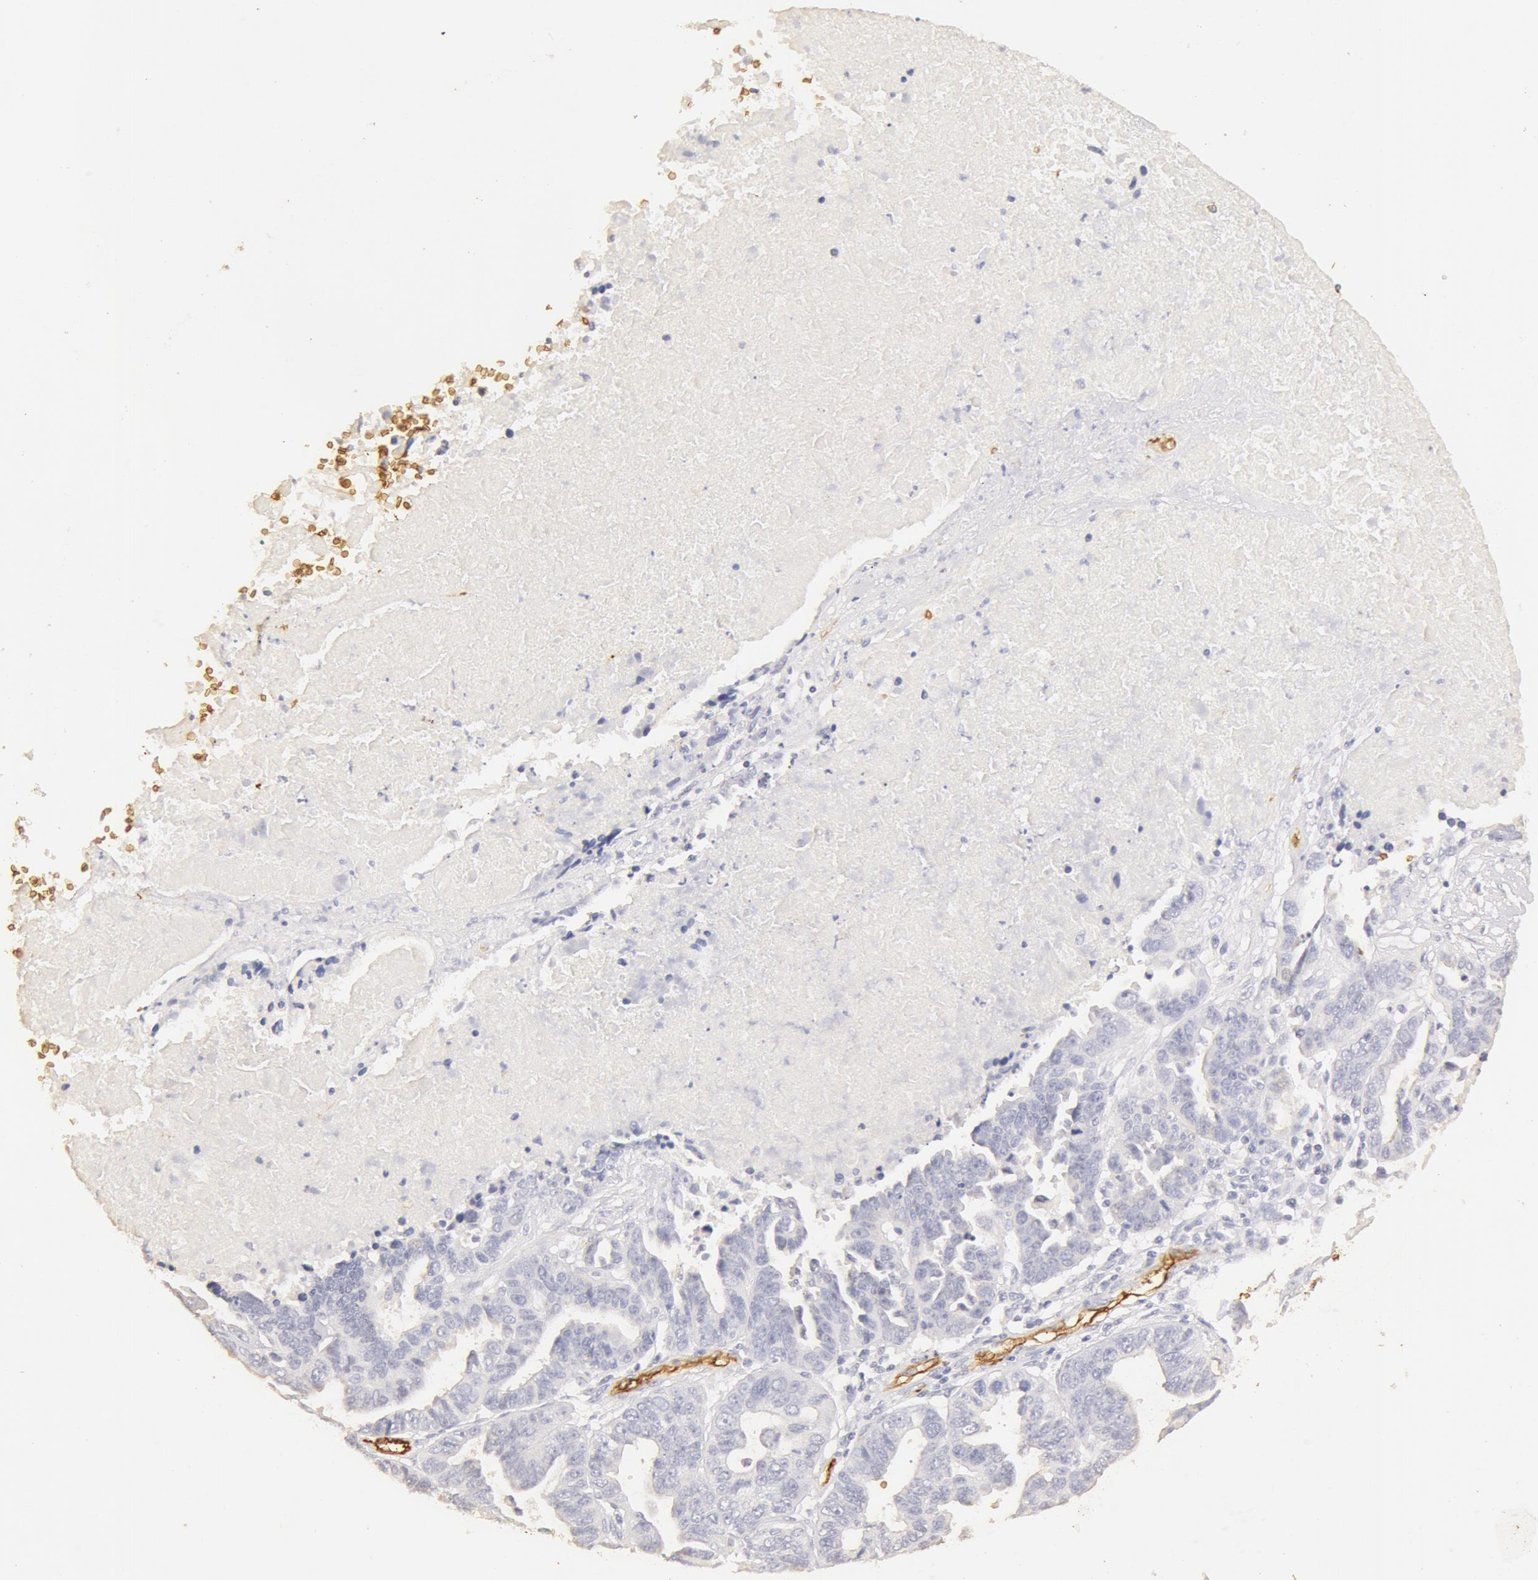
{"staining": {"intensity": "negative", "quantity": "none", "location": "none"}, "tissue": "ovarian cancer", "cell_type": "Tumor cells", "image_type": "cancer", "snomed": [{"axis": "morphology", "description": "Carcinoma, endometroid"}, {"axis": "morphology", "description": "Cystadenocarcinoma, serous, NOS"}, {"axis": "topography", "description": "Ovary"}], "caption": "Tumor cells are negative for protein expression in human ovarian cancer (endometroid carcinoma).", "gene": "AQP1", "patient": {"sex": "female", "age": 45}}